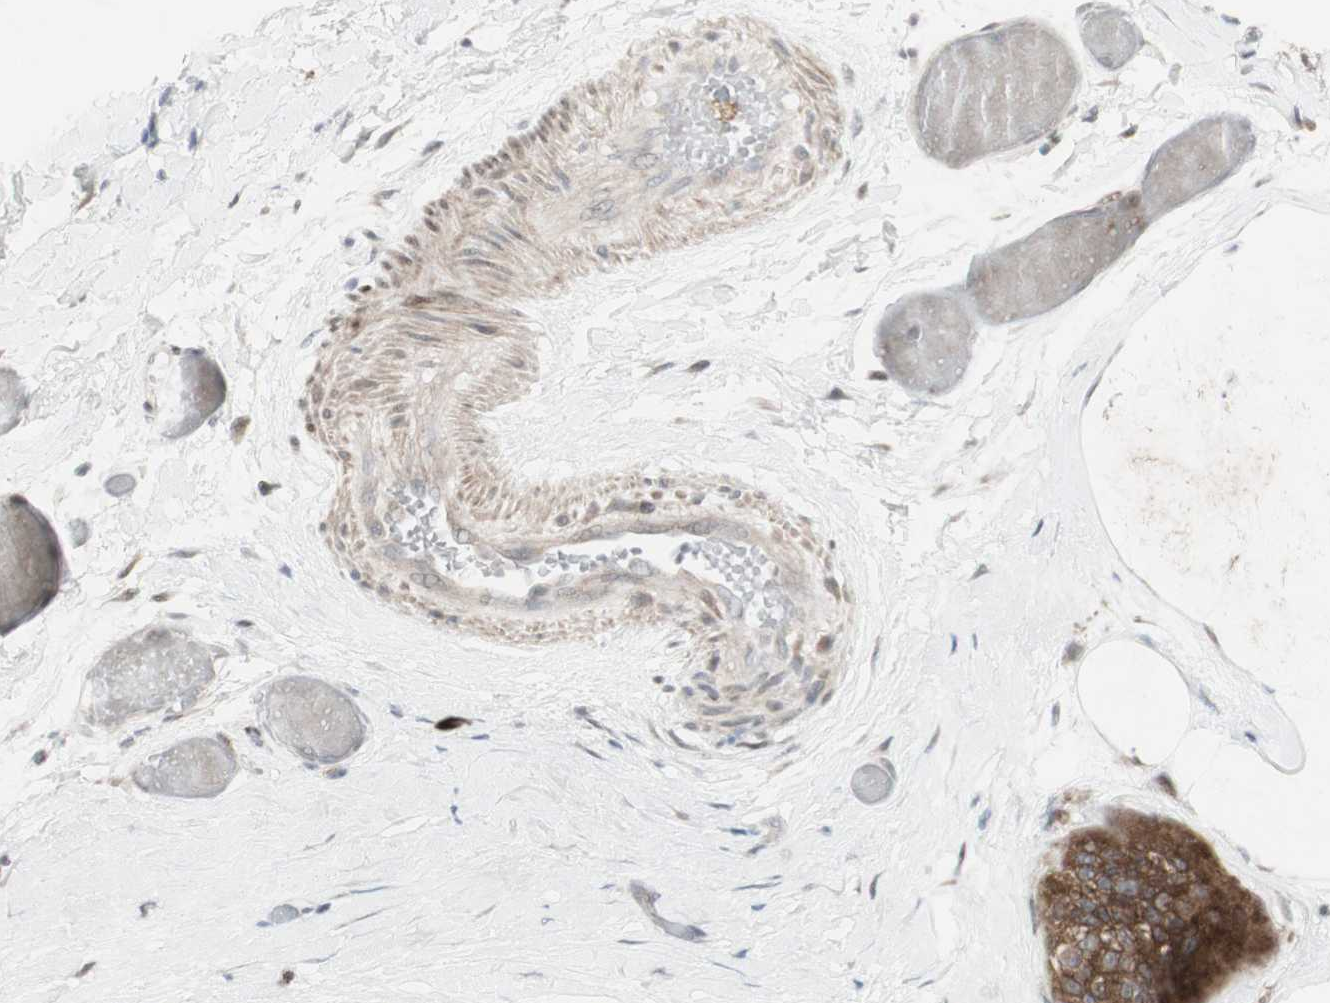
{"staining": {"intensity": "moderate", "quantity": ">75%", "location": "cytoplasmic/membranous"}, "tissue": "ovarian cancer", "cell_type": "Tumor cells", "image_type": "cancer", "snomed": [{"axis": "morphology", "description": "Cystadenocarcinoma, mucinous, NOS"}, {"axis": "topography", "description": "Ovary"}], "caption": "The immunohistochemical stain highlights moderate cytoplasmic/membranous positivity in tumor cells of mucinous cystadenocarcinoma (ovarian) tissue.", "gene": "C1orf116", "patient": {"sex": "female", "age": 39}}